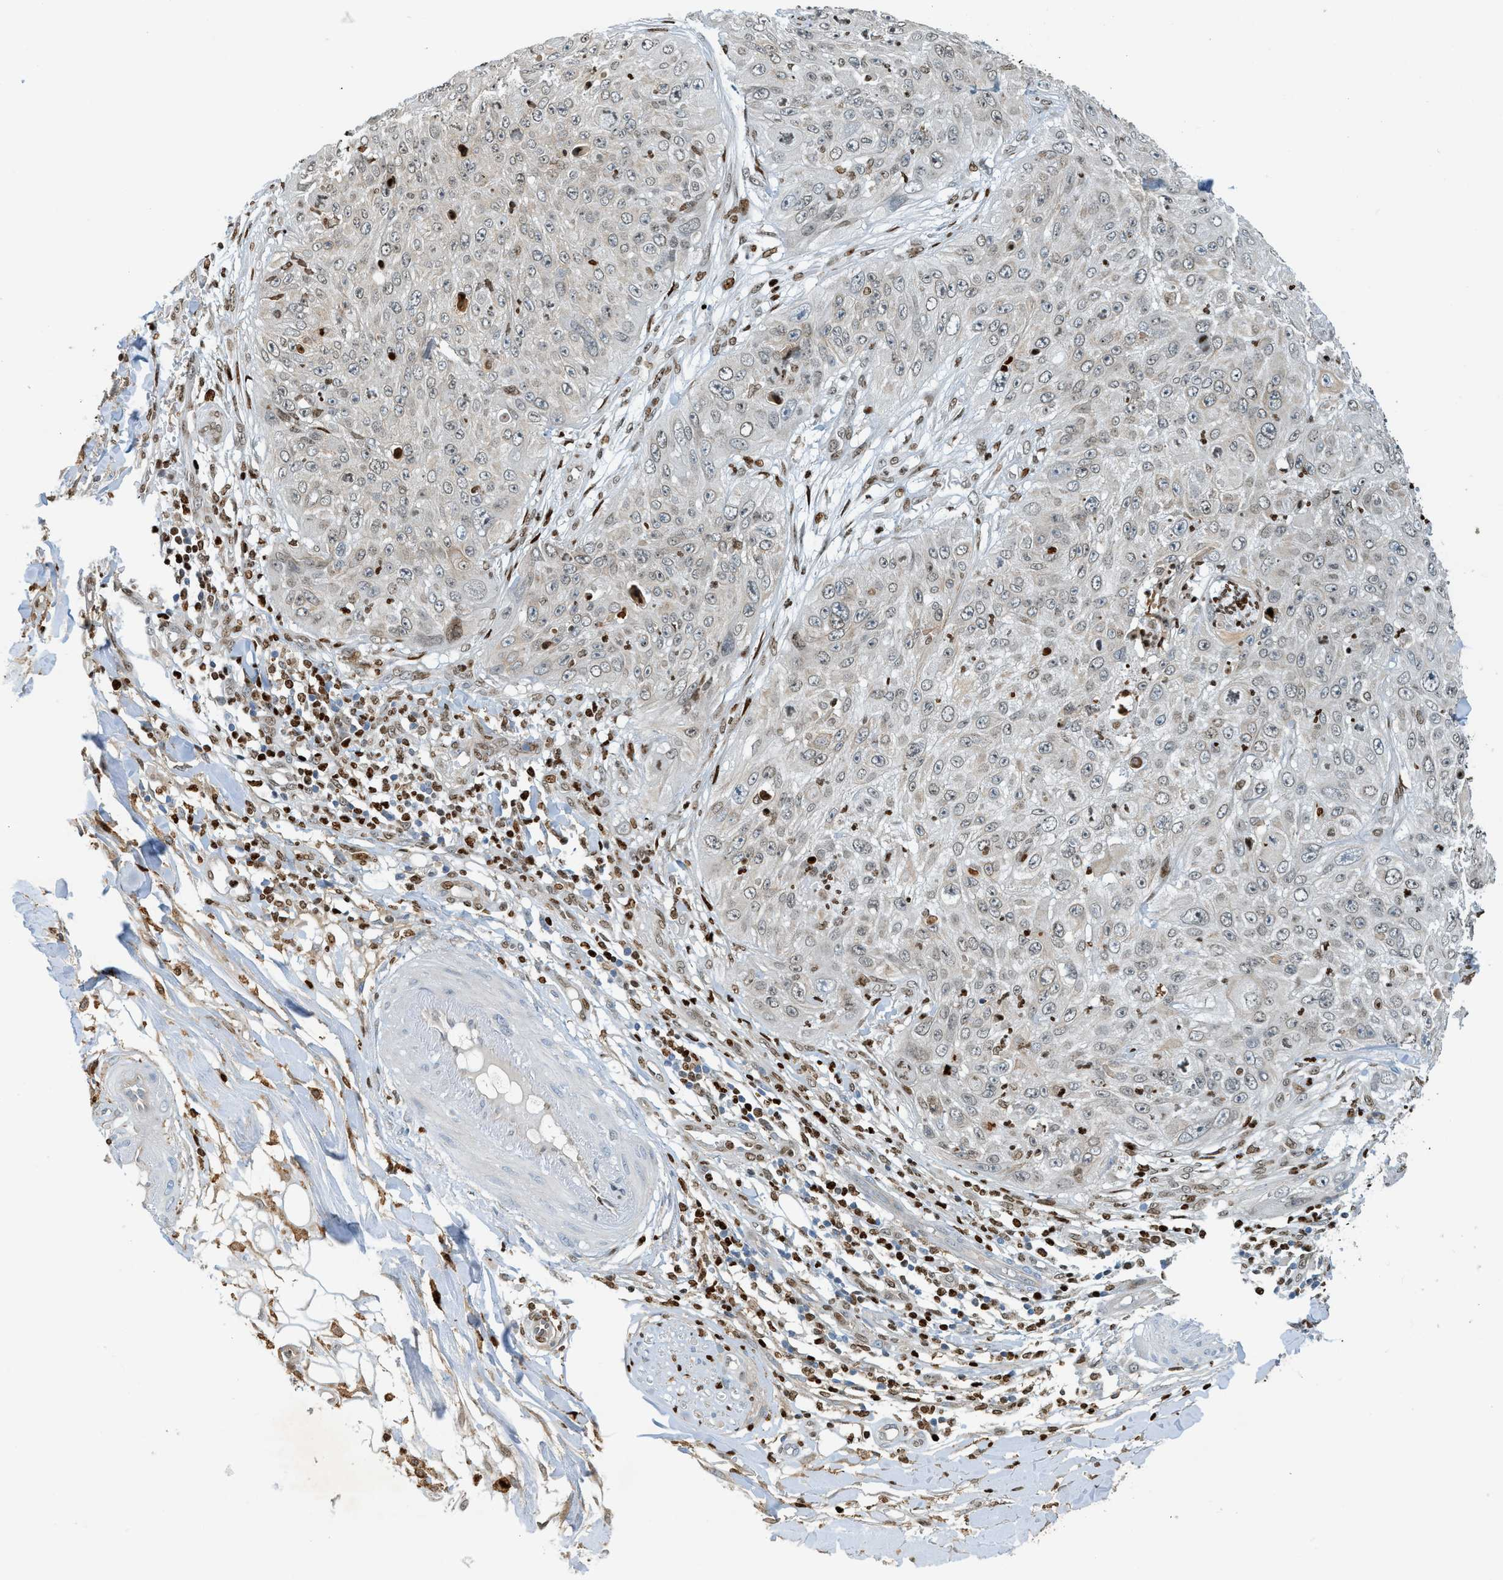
{"staining": {"intensity": "weak", "quantity": "<25%", "location": "cytoplasmic/membranous"}, "tissue": "skin cancer", "cell_type": "Tumor cells", "image_type": "cancer", "snomed": [{"axis": "morphology", "description": "Squamous cell carcinoma, NOS"}, {"axis": "topography", "description": "Skin"}], "caption": "This is an immunohistochemistry photomicrograph of human skin cancer (squamous cell carcinoma). There is no expression in tumor cells.", "gene": "SH3D19", "patient": {"sex": "female", "age": 80}}